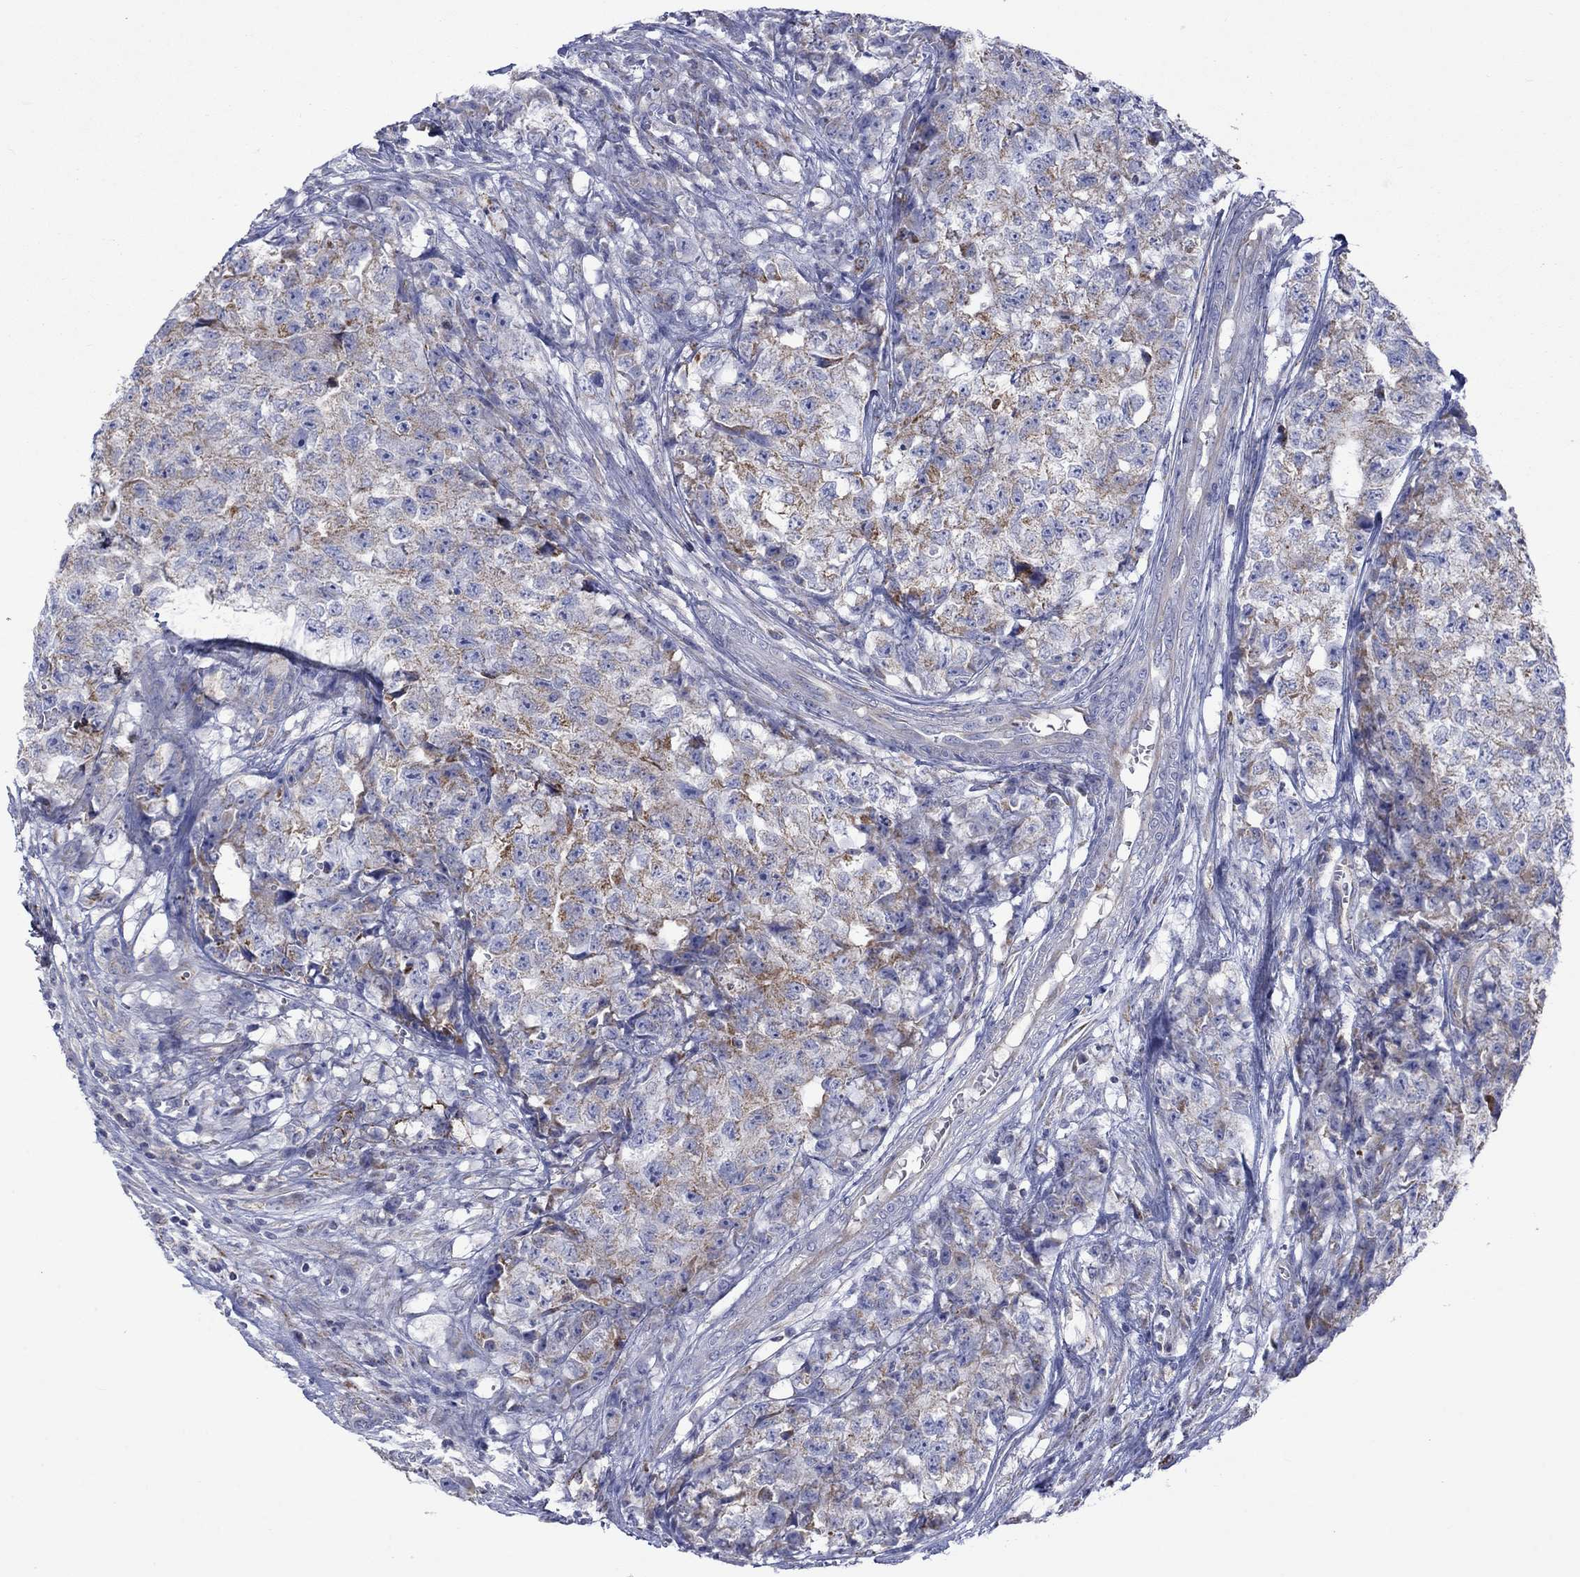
{"staining": {"intensity": "moderate", "quantity": "25%-75%", "location": "cytoplasmic/membranous"}, "tissue": "testis cancer", "cell_type": "Tumor cells", "image_type": "cancer", "snomed": [{"axis": "morphology", "description": "Seminoma, NOS"}, {"axis": "morphology", "description": "Carcinoma, Embryonal, NOS"}, {"axis": "topography", "description": "Testis"}], "caption": "This photomicrograph shows testis cancer stained with immunohistochemistry (IHC) to label a protein in brown. The cytoplasmic/membranous of tumor cells show moderate positivity for the protein. Nuclei are counter-stained blue.", "gene": "CISD1", "patient": {"sex": "male", "age": 22}}